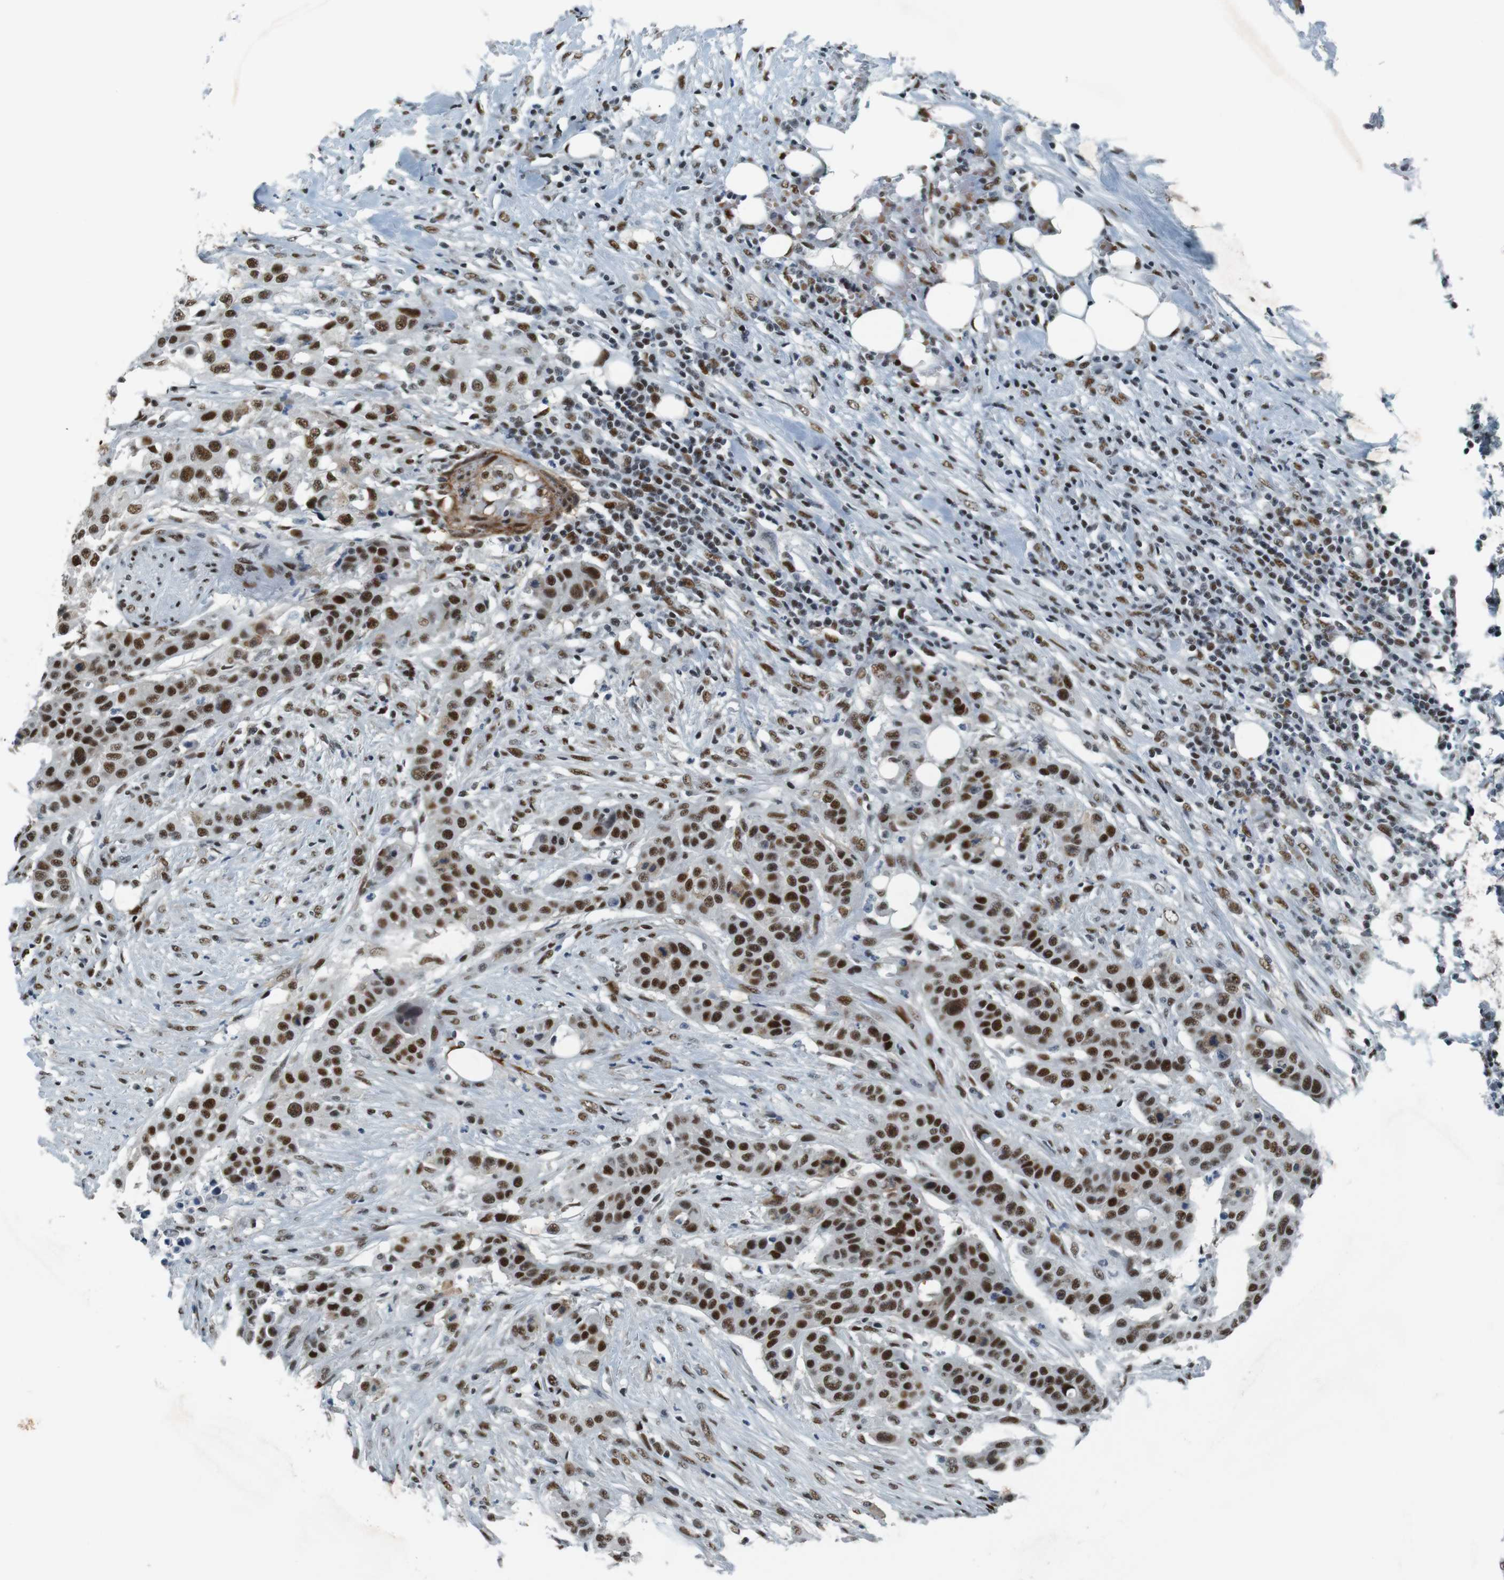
{"staining": {"intensity": "strong", "quantity": ">75%", "location": "nuclear"}, "tissue": "urothelial cancer", "cell_type": "Tumor cells", "image_type": "cancer", "snomed": [{"axis": "morphology", "description": "Urothelial carcinoma, High grade"}, {"axis": "topography", "description": "Urinary bladder"}], "caption": "Protein expression analysis of human high-grade urothelial carcinoma reveals strong nuclear expression in approximately >75% of tumor cells. Using DAB (3,3'-diaminobenzidine) (brown) and hematoxylin (blue) stains, captured at high magnification using brightfield microscopy.", "gene": "HEXIM1", "patient": {"sex": "male", "age": 74}}